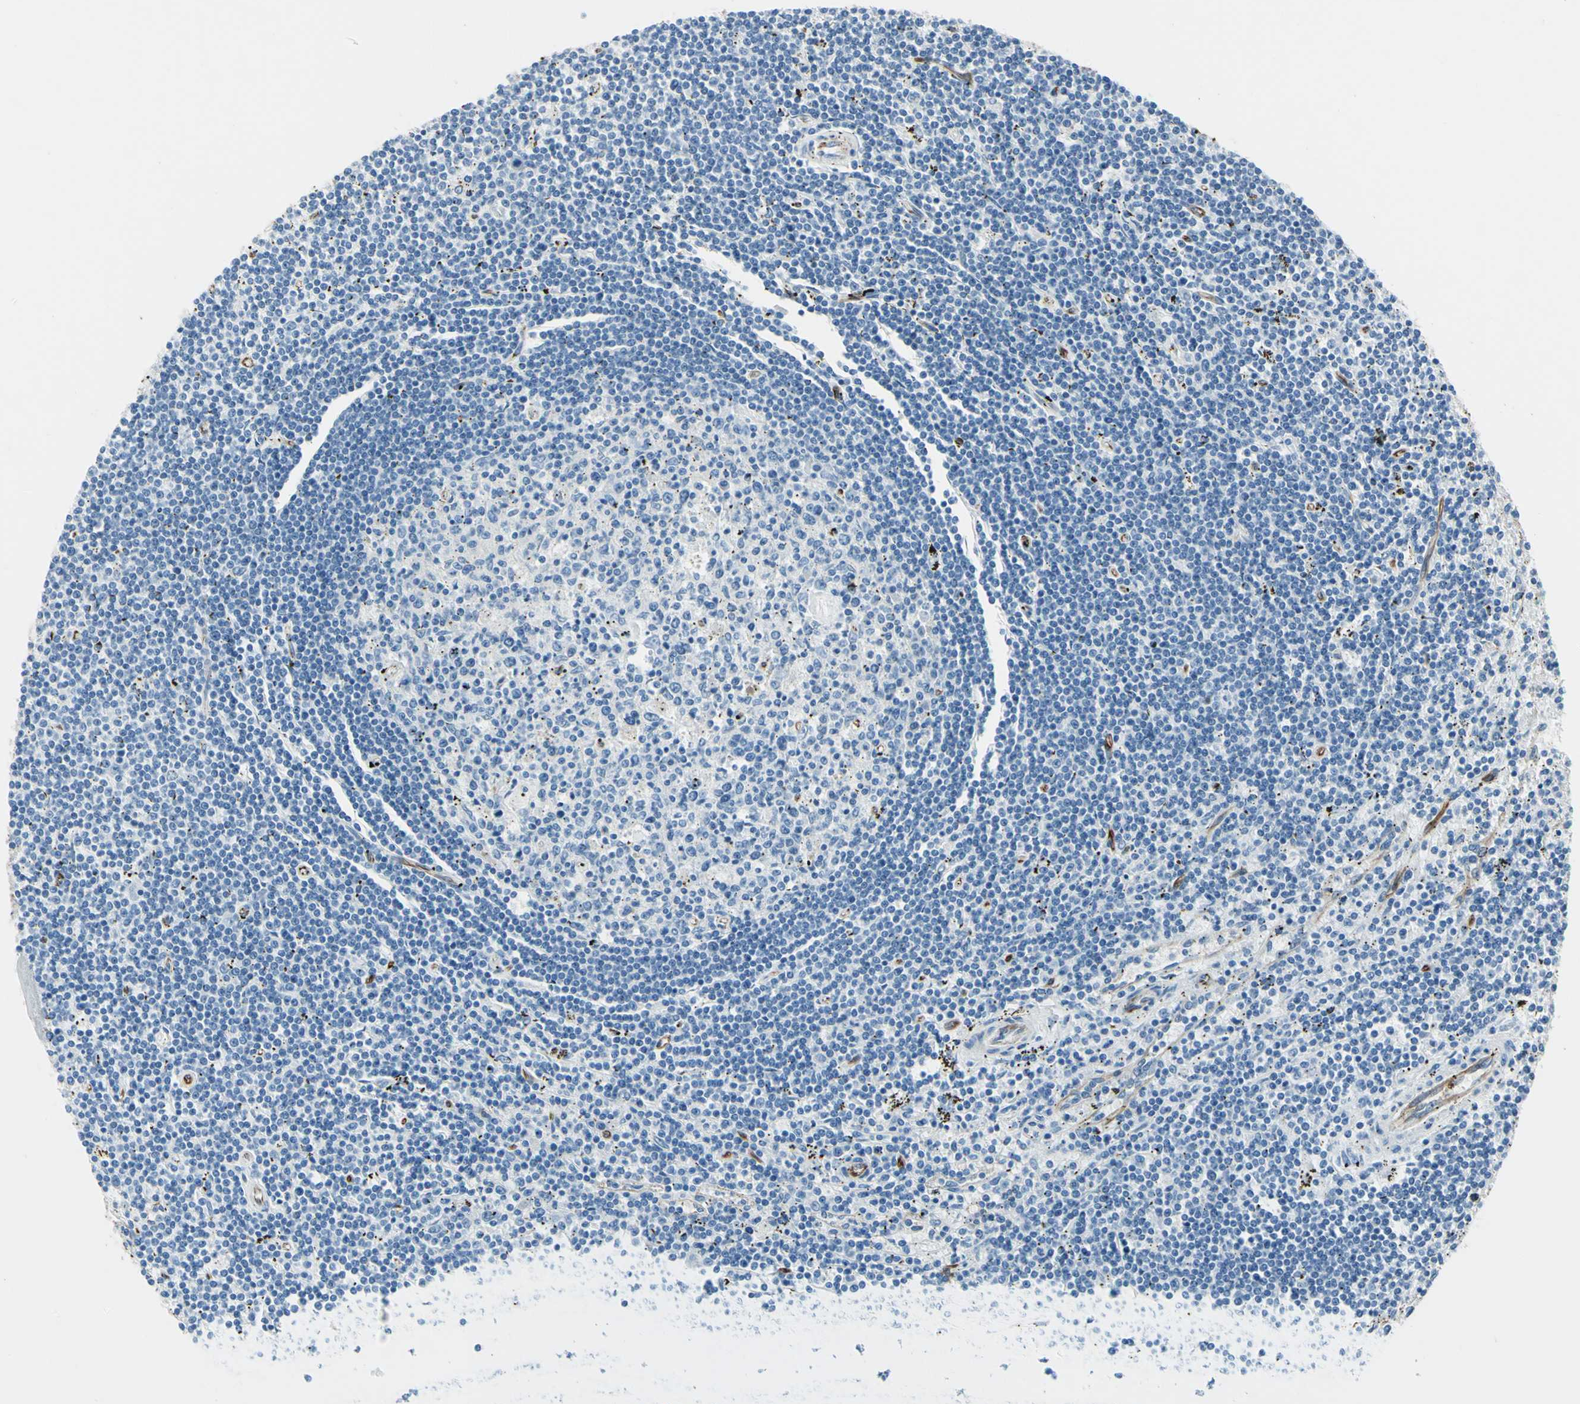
{"staining": {"intensity": "negative", "quantity": "none", "location": "none"}, "tissue": "lymphoma", "cell_type": "Tumor cells", "image_type": "cancer", "snomed": [{"axis": "morphology", "description": "Malignant lymphoma, non-Hodgkin's type, Low grade"}, {"axis": "topography", "description": "Spleen"}], "caption": "High power microscopy photomicrograph of an immunohistochemistry (IHC) photomicrograph of lymphoma, revealing no significant staining in tumor cells.", "gene": "PTH2R", "patient": {"sex": "male", "age": 76}}